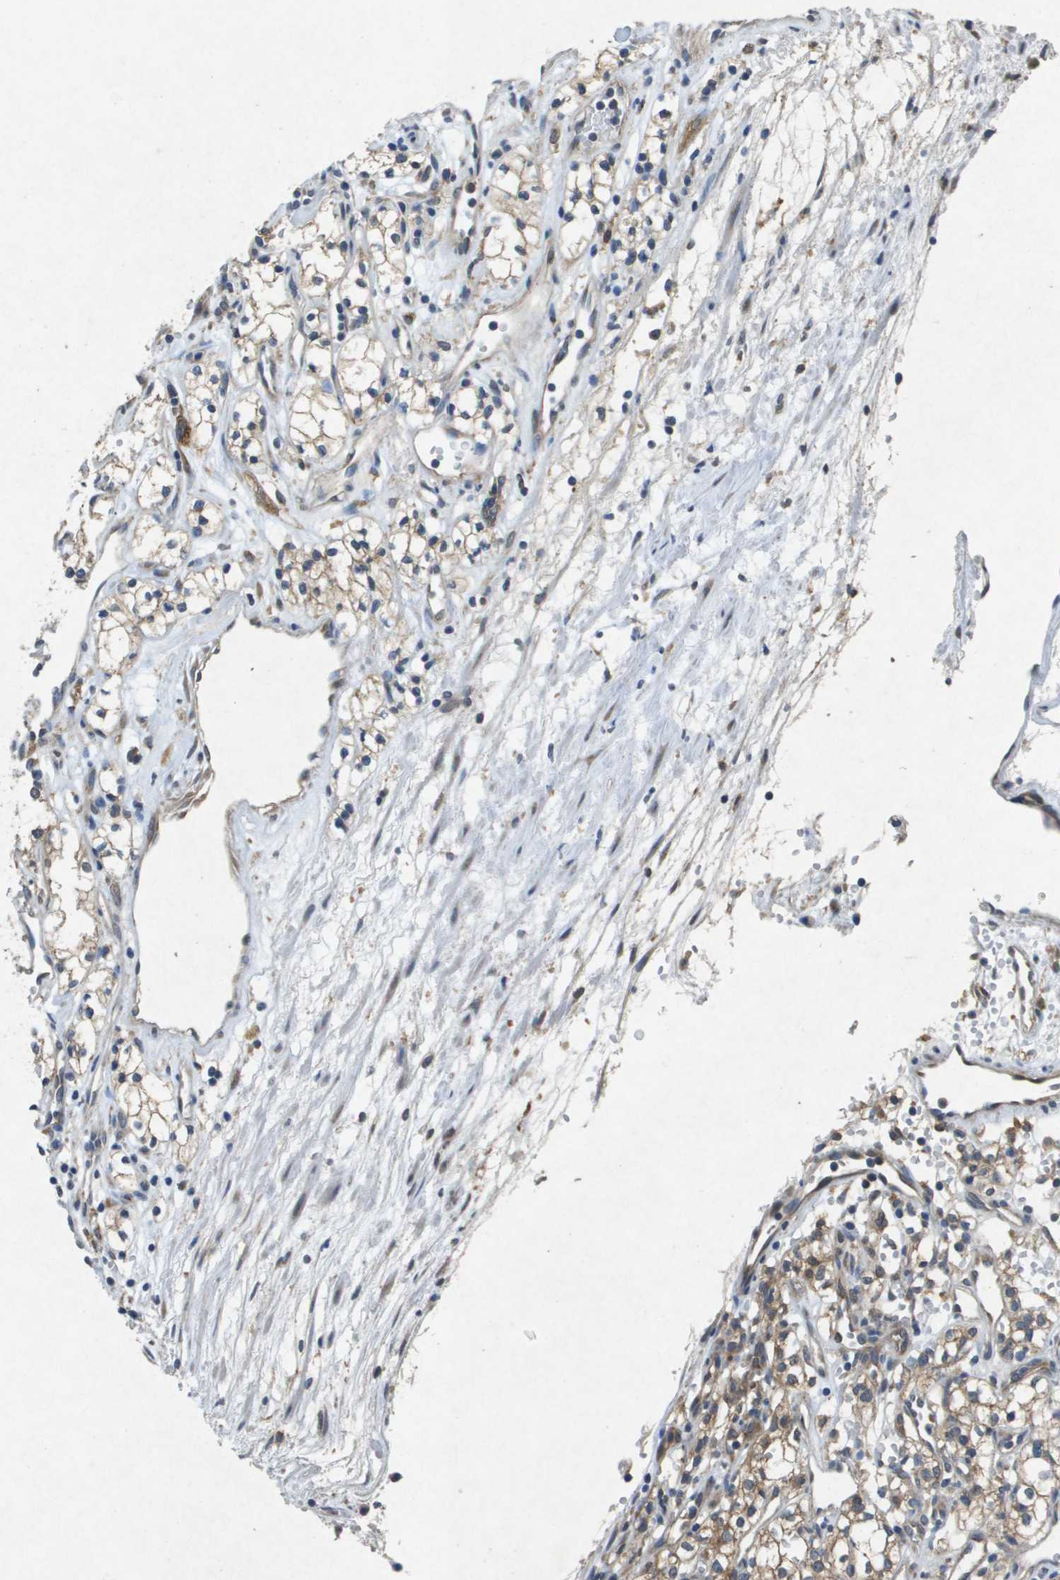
{"staining": {"intensity": "moderate", "quantity": ">75%", "location": "cytoplasmic/membranous"}, "tissue": "renal cancer", "cell_type": "Tumor cells", "image_type": "cancer", "snomed": [{"axis": "morphology", "description": "Adenocarcinoma, NOS"}, {"axis": "topography", "description": "Kidney"}], "caption": "An image of human renal cancer stained for a protein shows moderate cytoplasmic/membranous brown staining in tumor cells.", "gene": "PTPRT", "patient": {"sex": "male", "age": 59}}